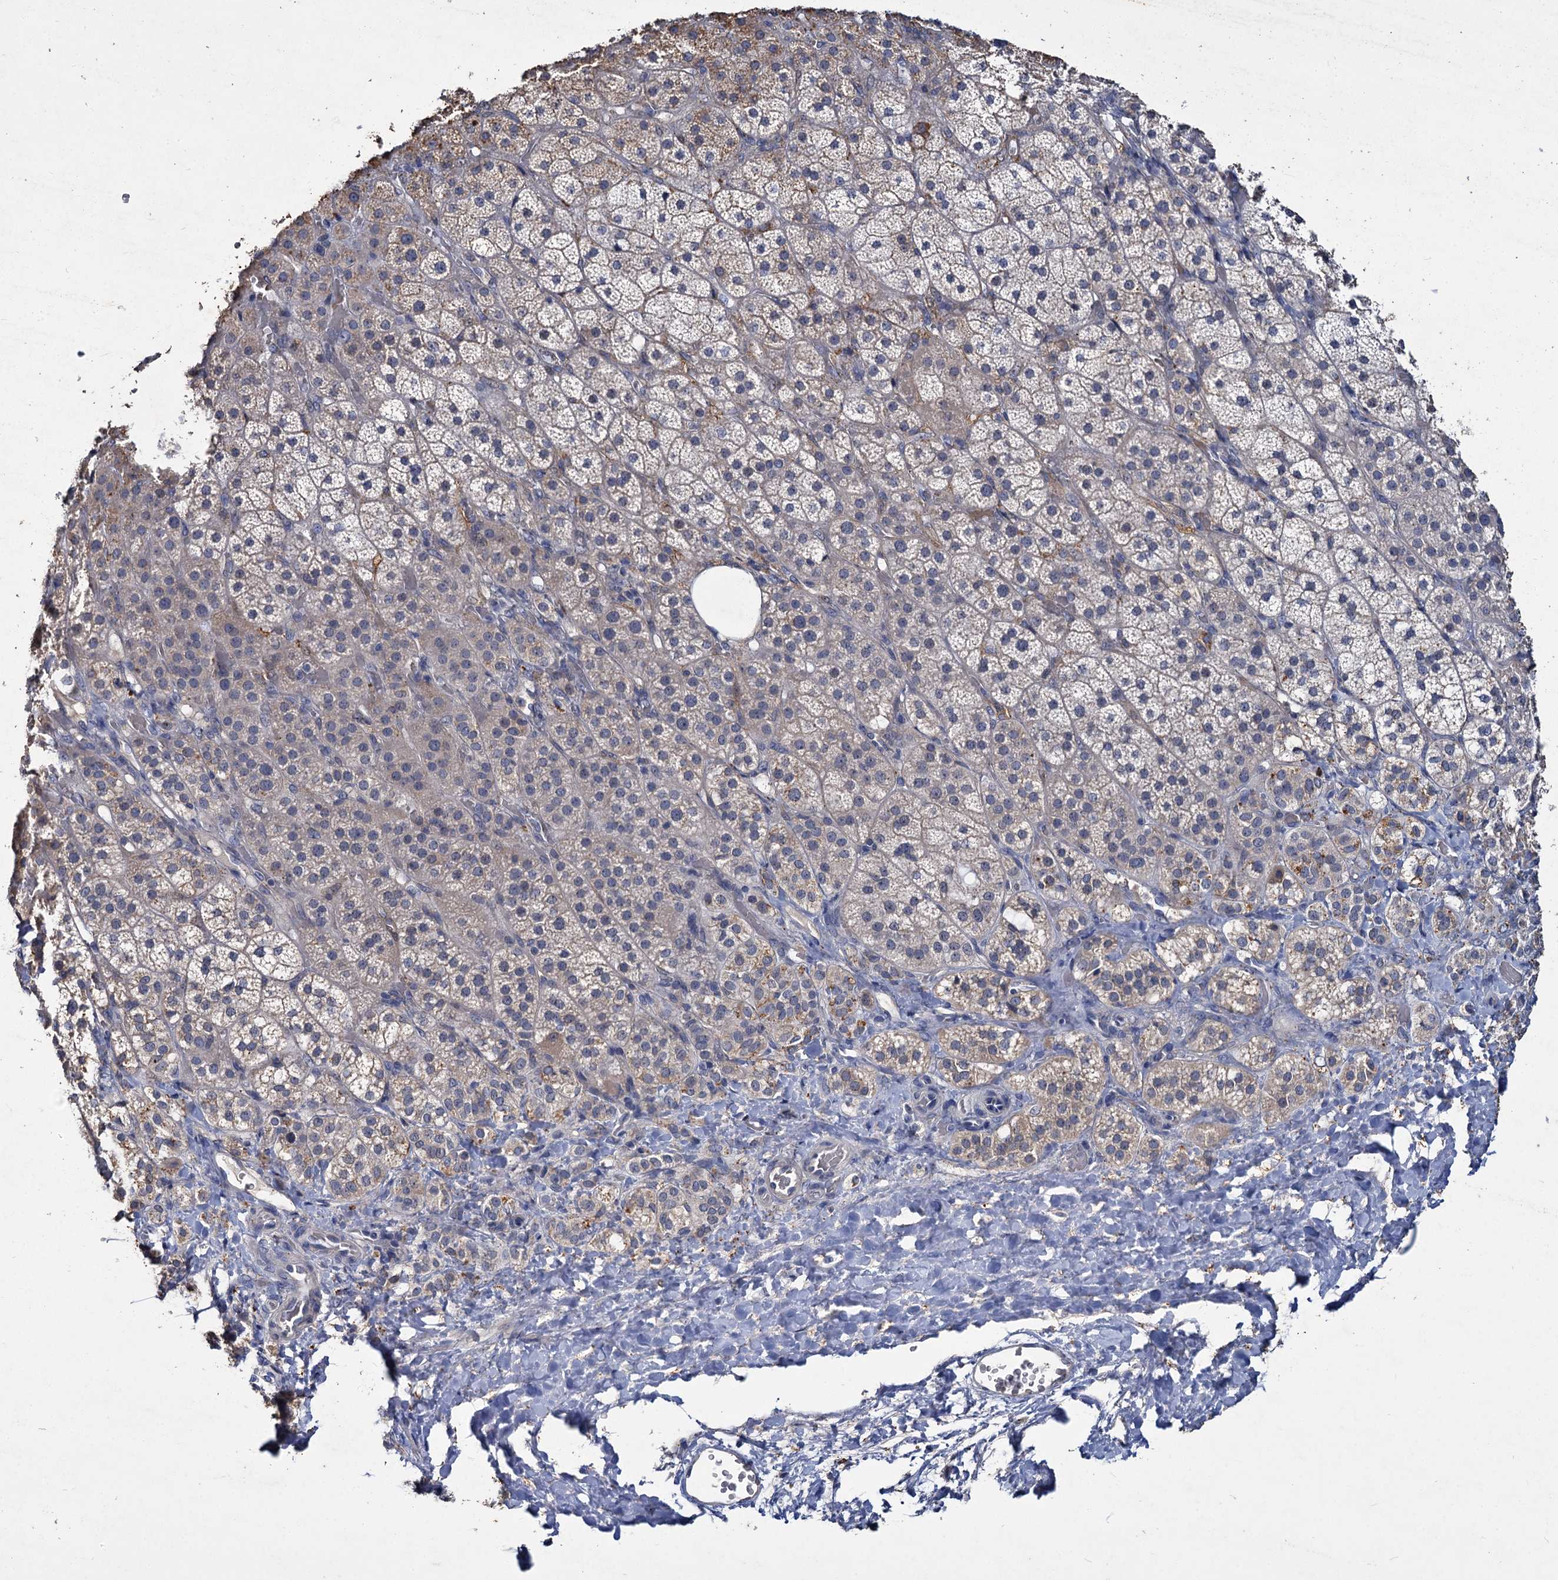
{"staining": {"intensity": "moderate", "quantity": "<25%", "location": "cytoplasmic/membranous"}, "tissue": "adrenal gland", "cell_type": "Glandular cells", "image_type": "normal", "snomed": [{"axis": "morphology", "description": "Normal tissue, NOS"}, {"axis": "topography", "description": "Adrenal gland"}], "caption": "Normal adrenal gland exhibits moderate cytoplasmic/membranous staining in about <25% of glandular cells, visualized by immunohistochemistry. The protein of interest is stained brown, and the nuclei are stained in blue (DAB IHC with brightfield microscopy, high magnification).", "gene": "ATP9A", "patient": {"sex": "male", "age": 57}}